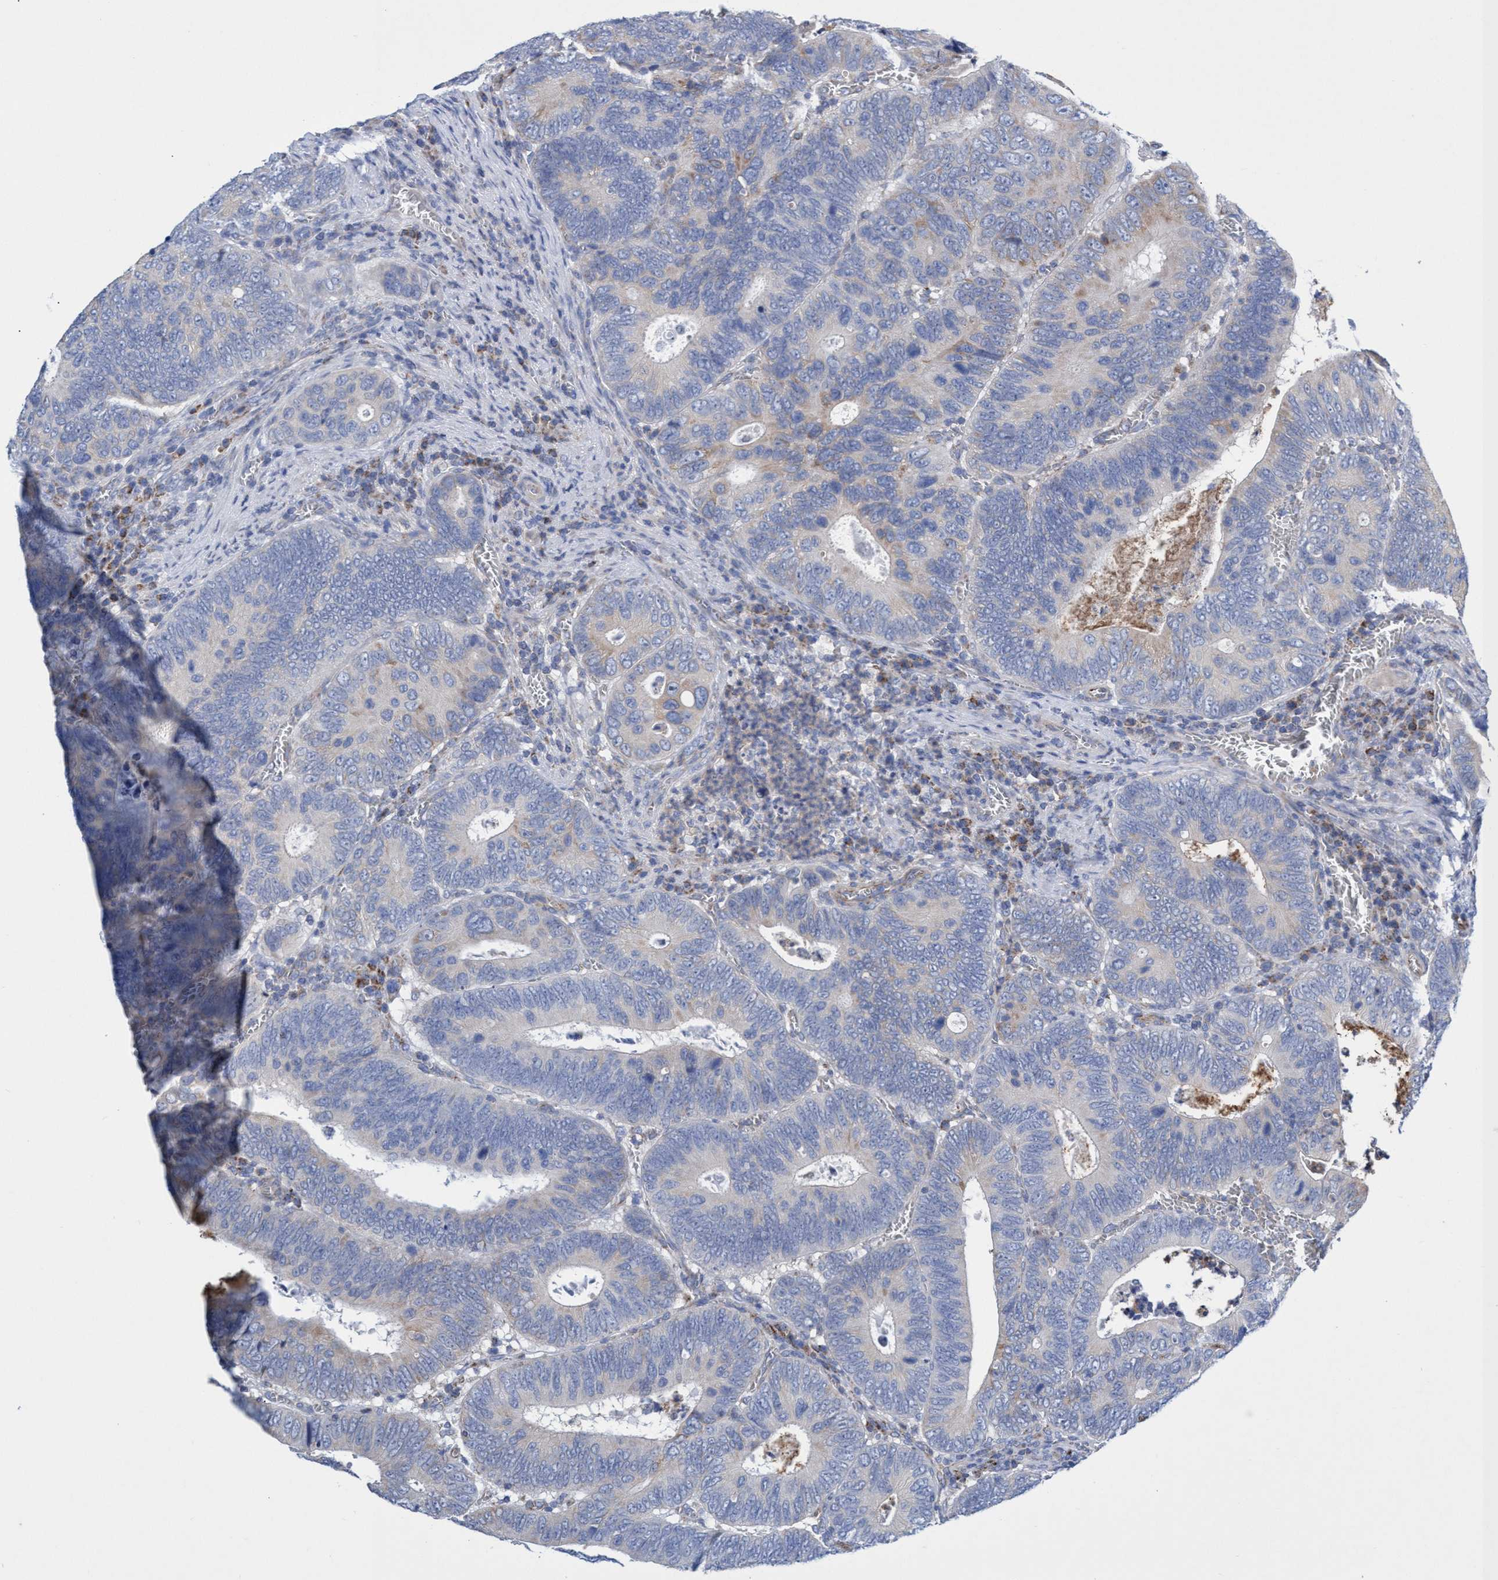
{"staining": {"intensity": "weak", "quantity": "<25%", "location": "cytoplasmic/membranous"}, "tissue": "colorectal cancer", "cell_type": "Tumor cells", "image_type": "cancer", "snomed": [{"axis": "morphology", "description": "Inflammation, NOS"}, {"axis": "morphology", "description": "Adenocarcinoma, NOS"}, {"axis": "topography", "description": "Colon"}], "caption": "This micrograph is of colorectal cancer (adenocarcinoma) stained with immunohistochemistry (IHC) to label a protein in brown with the nuclei are counter-stained blue. There is no expression in tumor cells.", "gene": "ZNF750", "patient": {"sex": "male", "age": 72}}